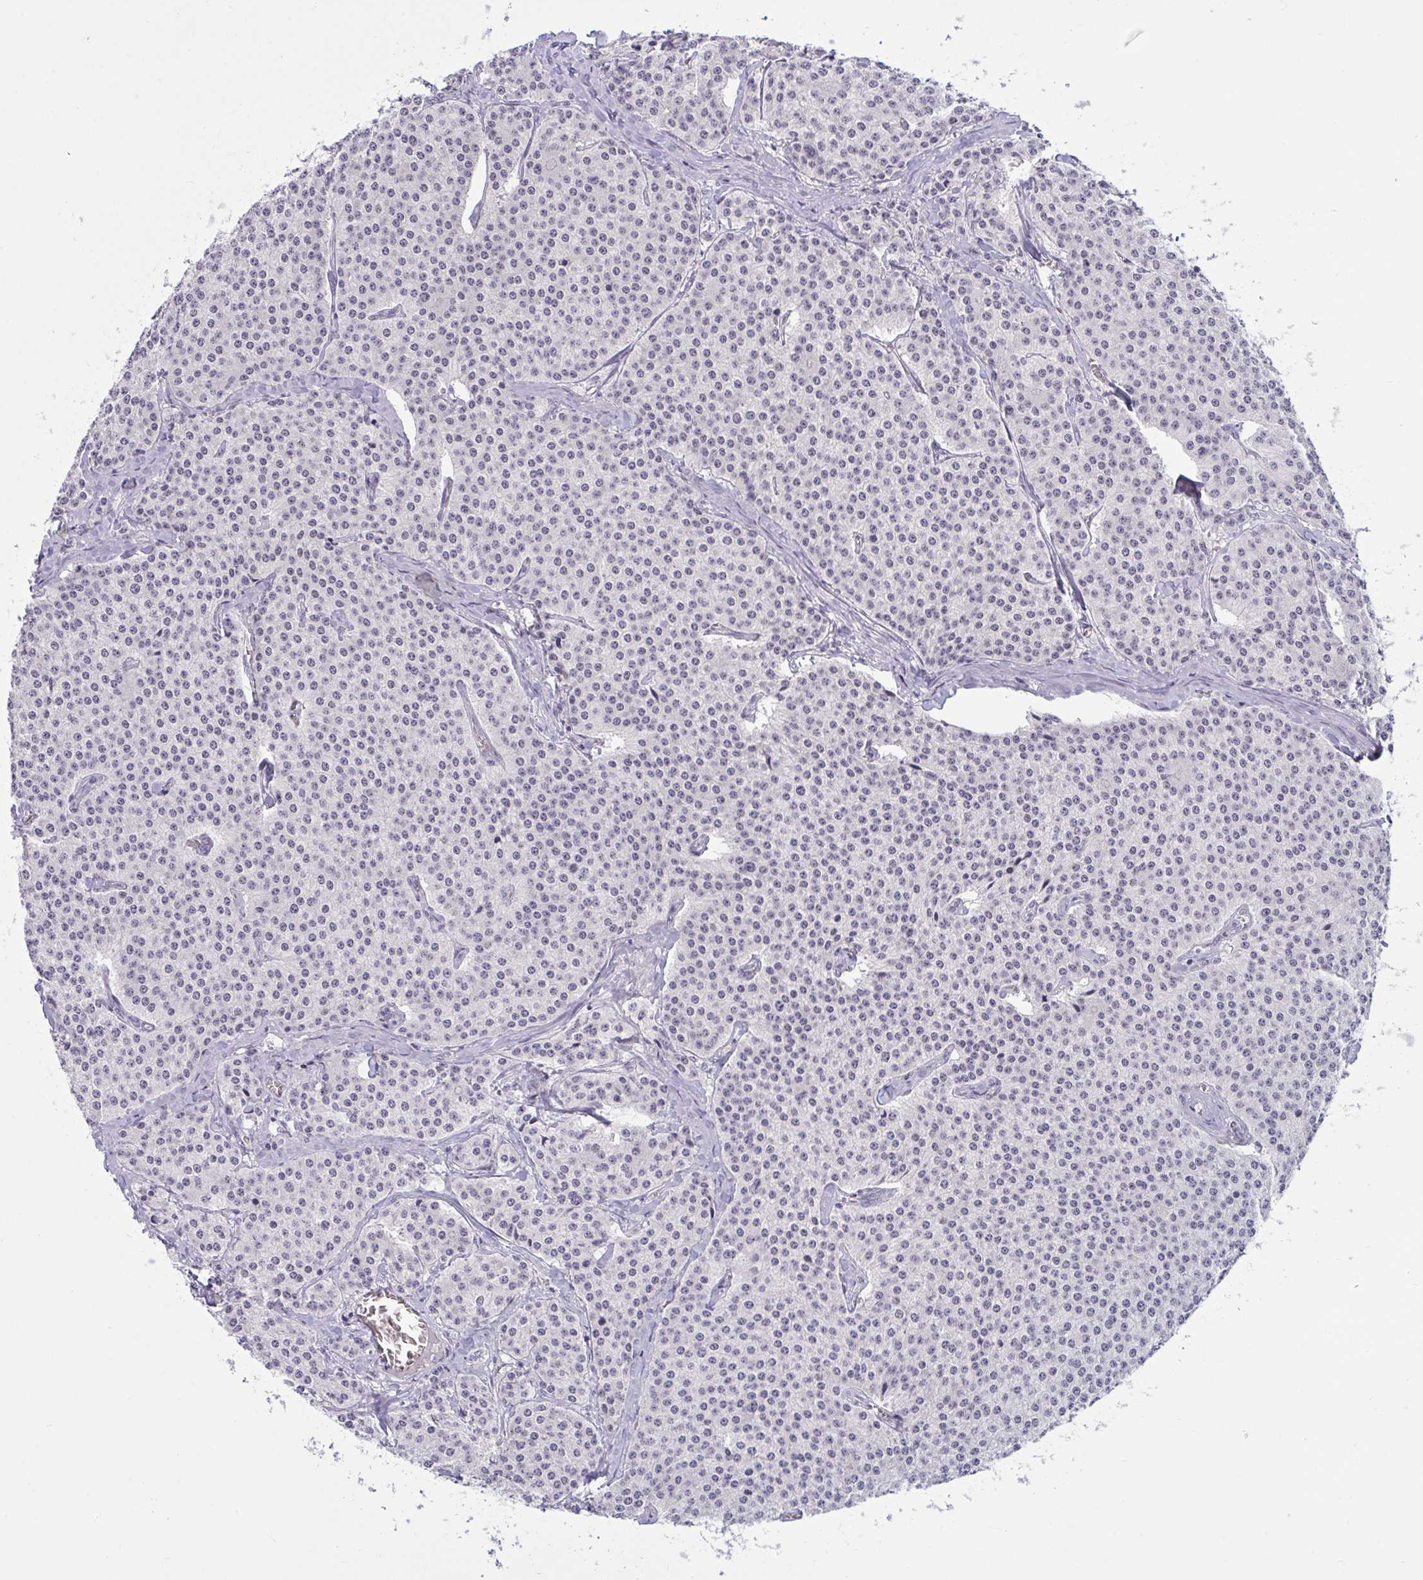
{"staining": {"intensity": "negative", "quantity": "none", "location": "none"}, "tissue": "carcinoid", "cell_type": "Tumor cells", "image_type": "cancer", "snomed": [{"axis": "morphology", "description": "Carcinoid, malignant, NOS"}, {"axis": "topography", "description": "Small intestine"}], "caption": "Immunohistochemistry (IHC) histopathology image of neoplastic tissue: human carcinoid (malignant) stained with DAB shows no significant protein expression in tumor cells.", "gene": "CNGB3", "patient": {"sex": "female", "age": 64}}